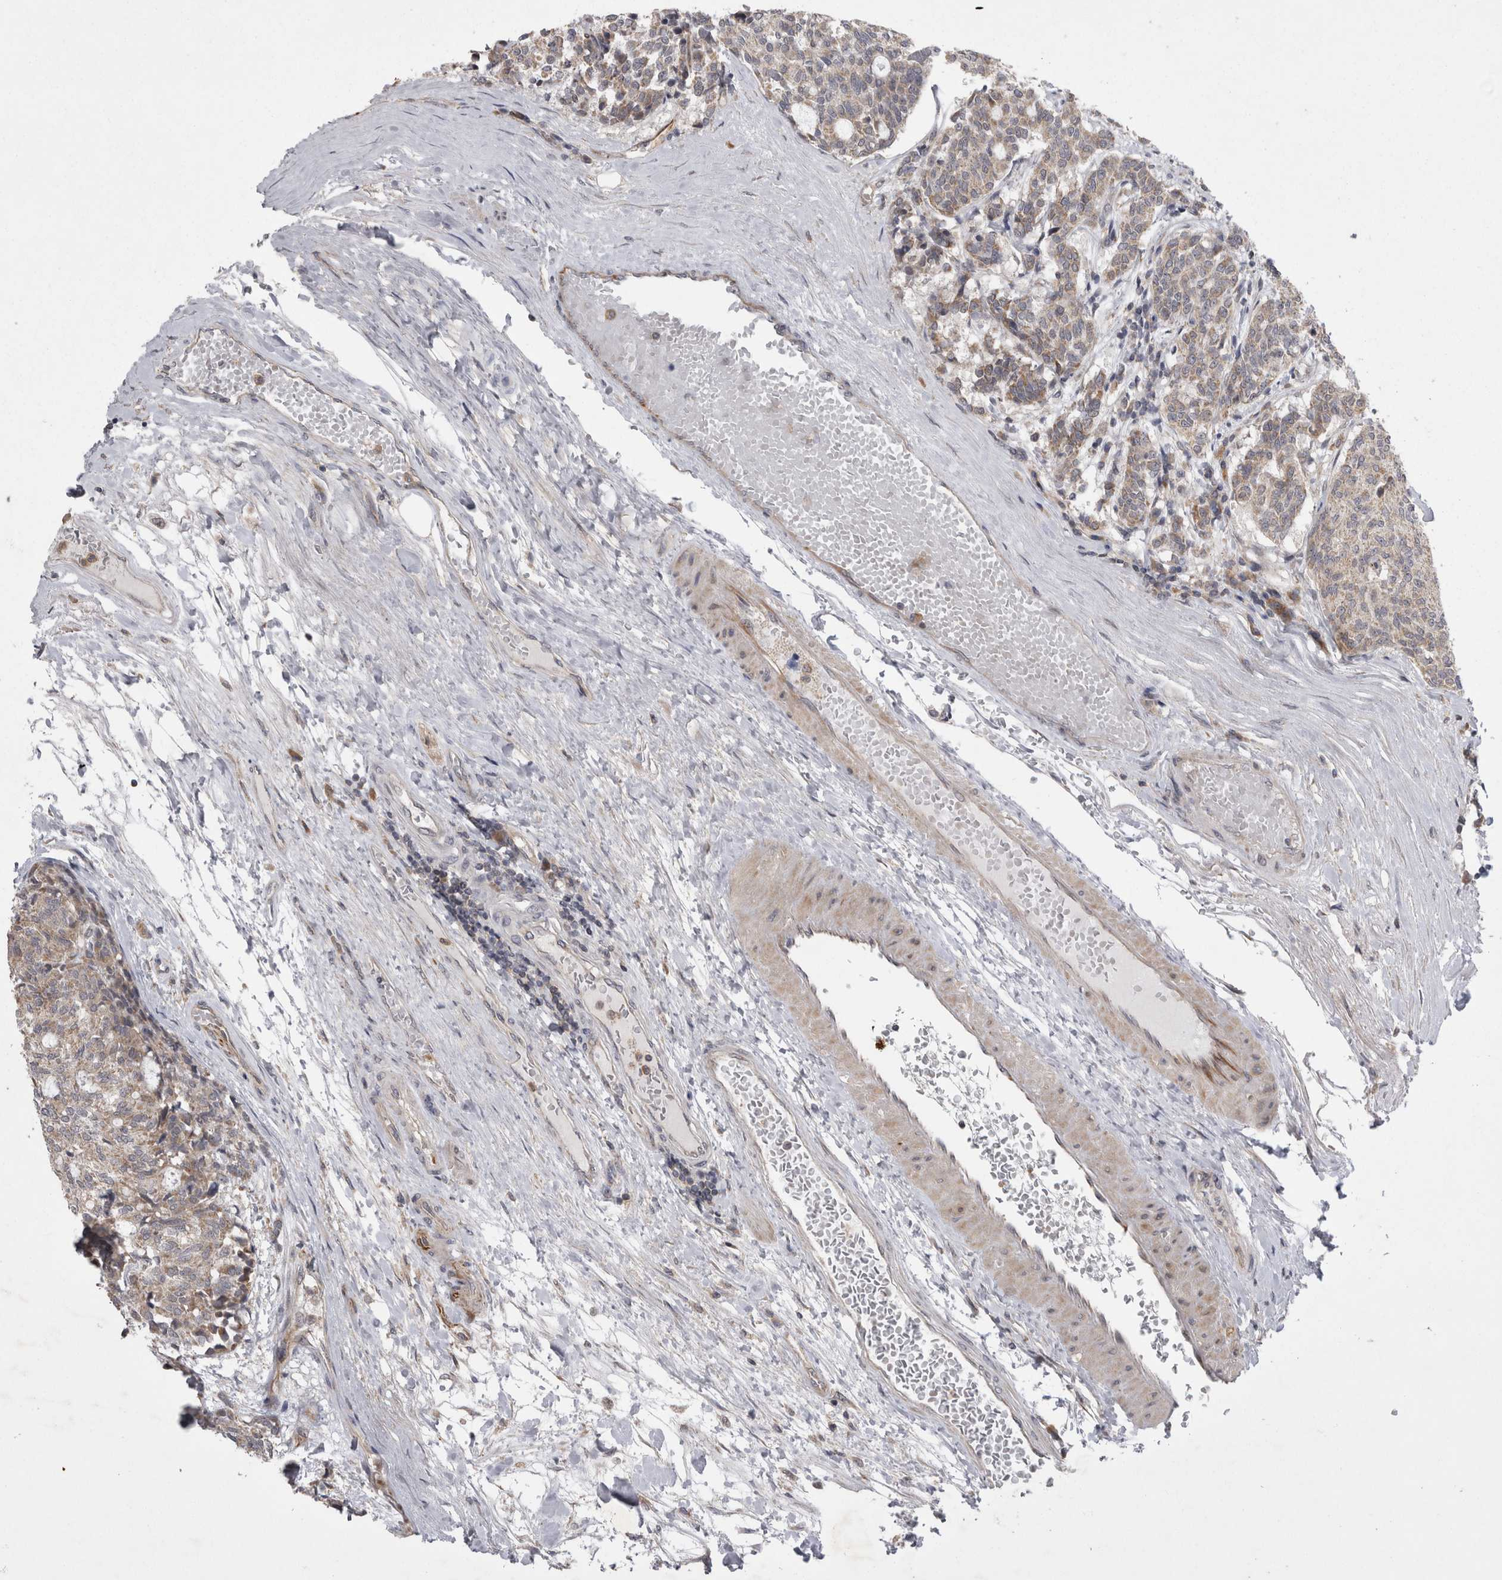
{"staining": {"intensity": "weak", "quantity": ">75%", "location": "cytoplasmic/membranous"}, "tissue": "carcinoid", "cell_type": "Tumor cells", "image_type": "cancer", "snomed": [{"axis": "morphology", "description": "Carcinoid, malignant, NOS"}, {"axis": "topography", "description": "Pancreas"}], "caption": "Tumor cells display weak cytoplasmic/membranous expression in about >75% of cells in carcinoid (malignant).", "gene": "TSPOAP1", "patient": {"sex": "female", "age": 54}}